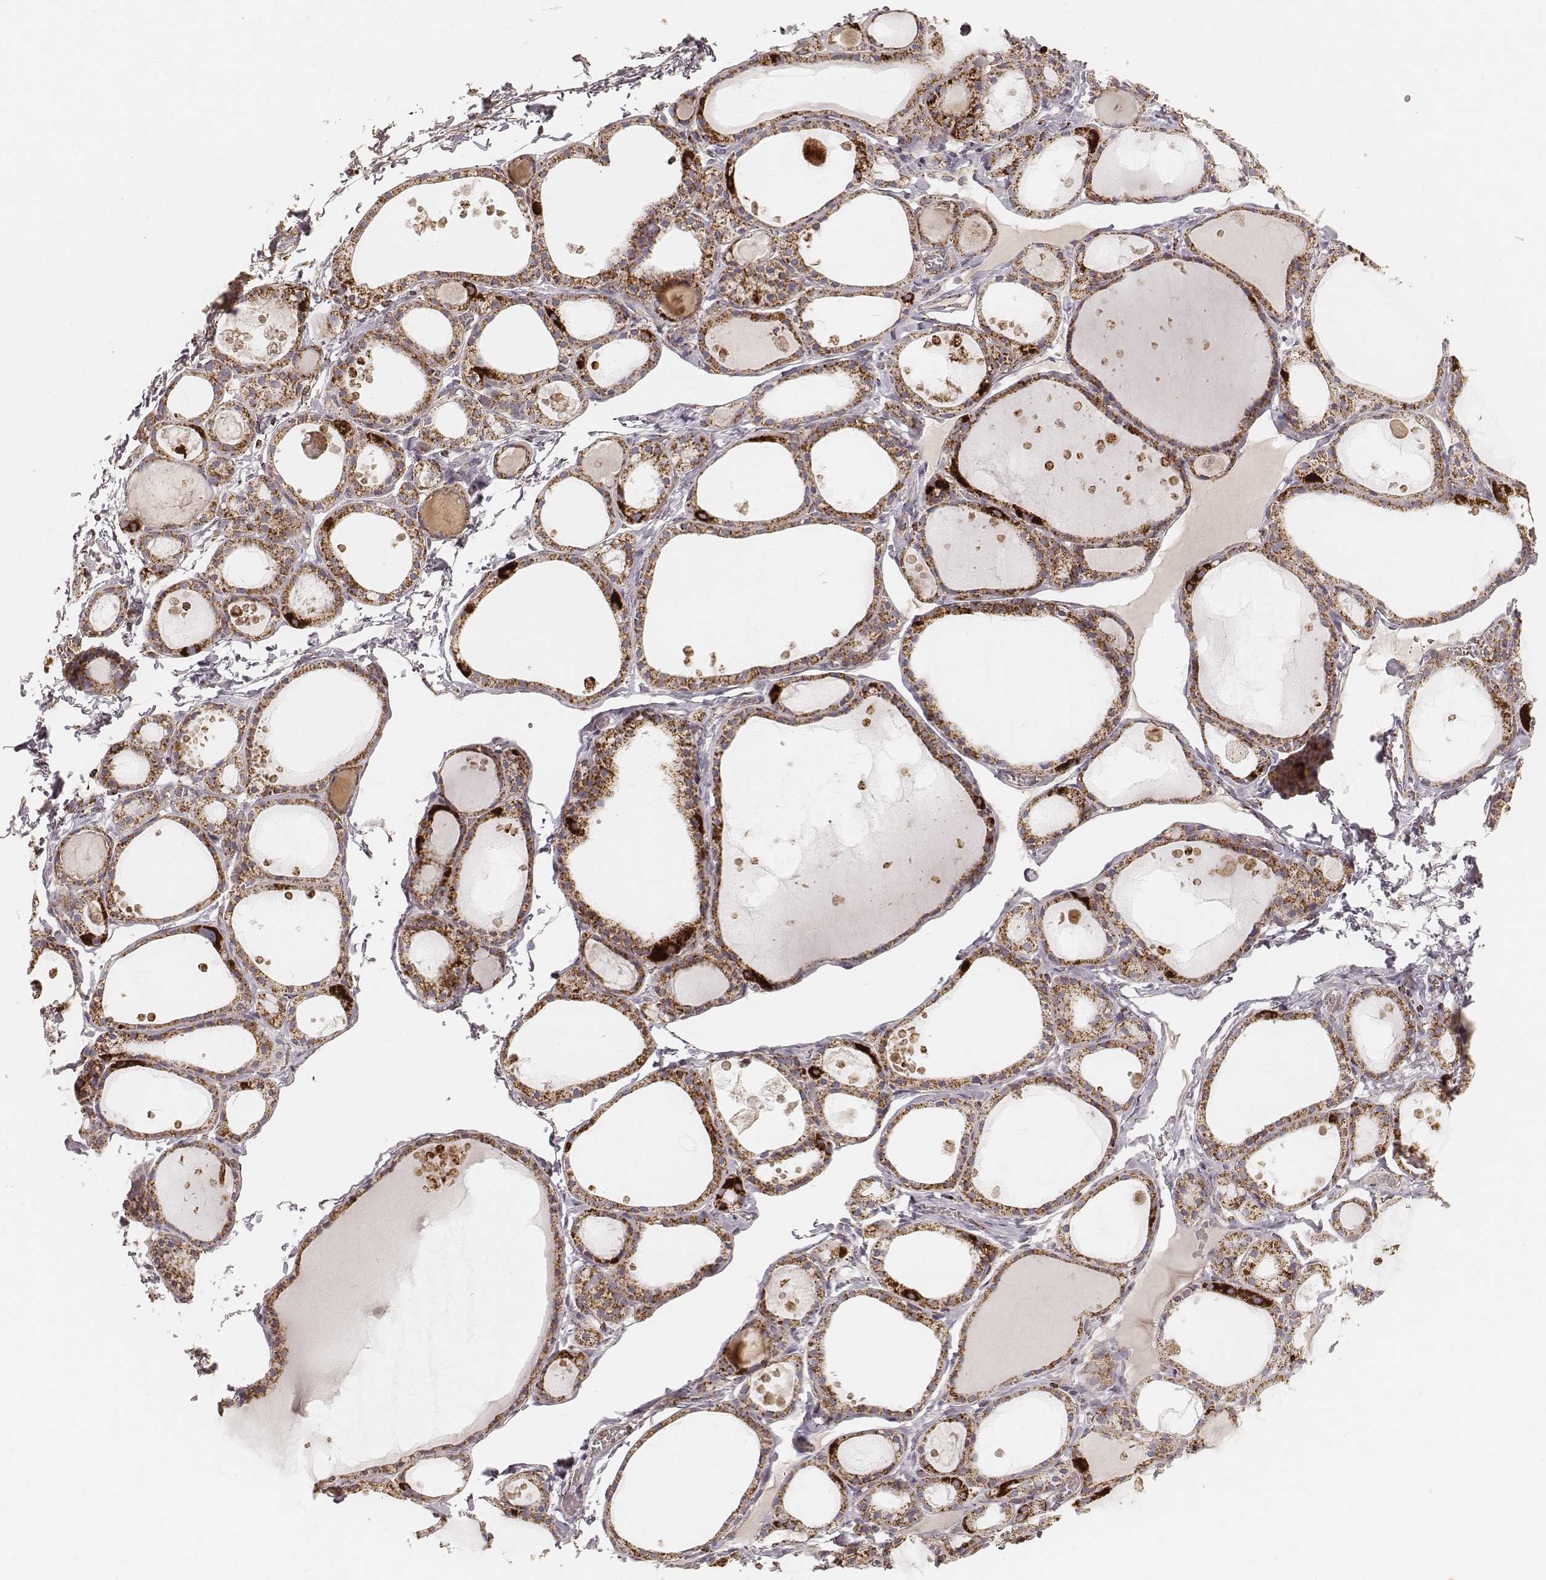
{"staining": {"intensity": "strong", "quantity": ">75%", "location": "cytoplasmic/membranous"}, "tissue": "thyroid gland", "cell_type": "Glandular cells", "image_type": "normal", "snomed": [{"axis": "morphology", "description": "Normal tissue, NOS"}, {"axis": "topography", "description": "Thyroid gland"}], "caption": "IHC of unremarkable thyroid gland displays high levels of strong cytoplasmic/membranous staining in about >75% of glandular cells. The staining was performed using DAB, with brown indicating positive protein expression. Nuclei are stained blue with hematoxylin.", "gene": "CS", "patient": {"sex": "male", "age": 68}}